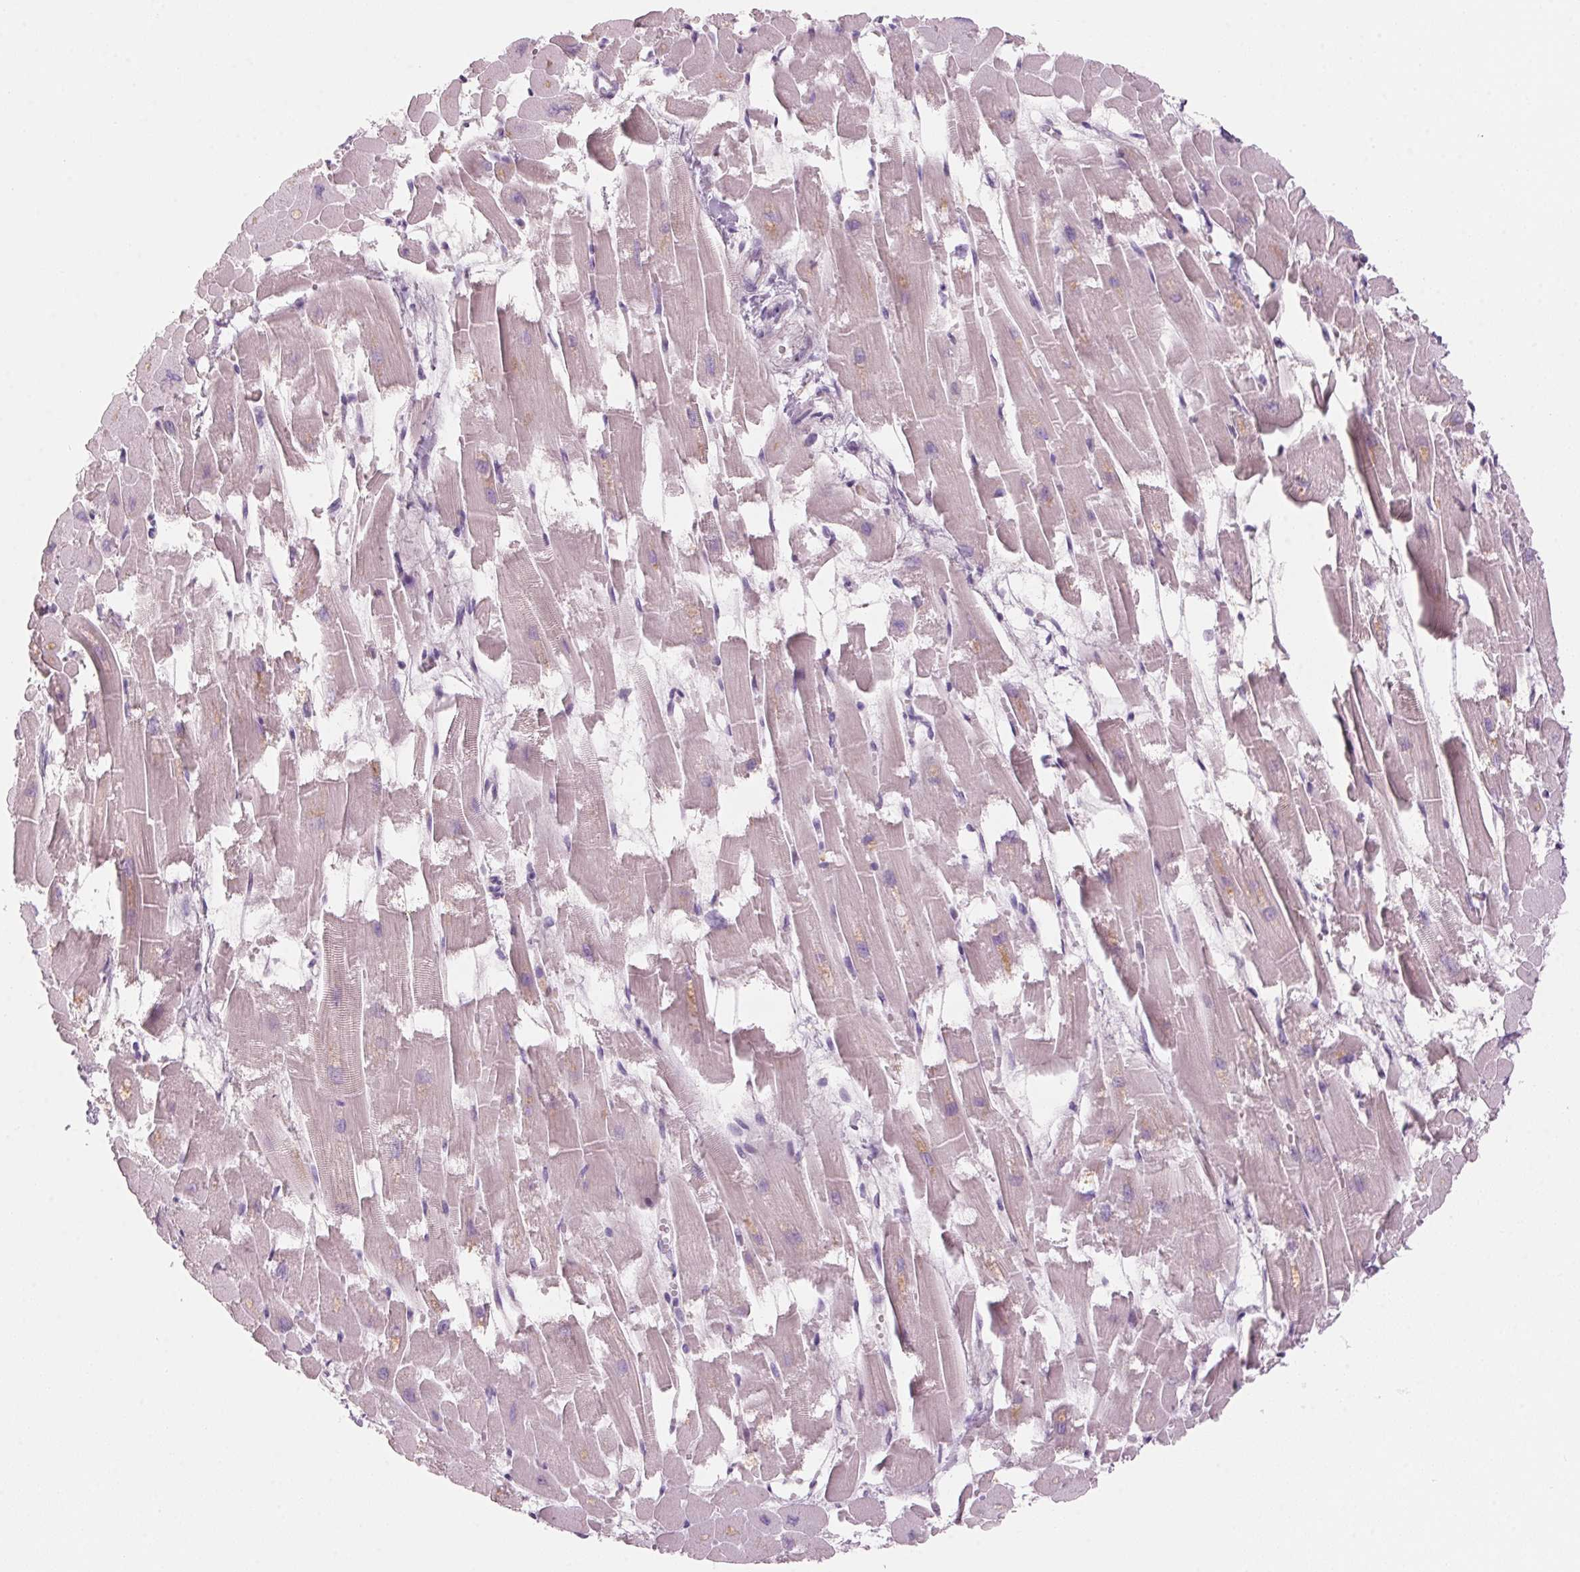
{"staining": {"intensity": "weak", "quantity": "<25%", "location": "cytoplasmic/membranous"}, "tissue": "heart muscle", "cell_type": "Cardiomyocytes", "image_type": "normal", "snomed": [{"axis": "morphology", "description": "Normal tissue, NOS"}, {"axis": "topography", "description": "Heart"}], "caption": "DAB (3,3'-diaminobenzidine) immunohistochemical staining of unremarkable human heart muscle shows no significant positivity in cardiomyocytes.", "gene": "ADAM20", "patient": {"sex": "female", "age": 52}}